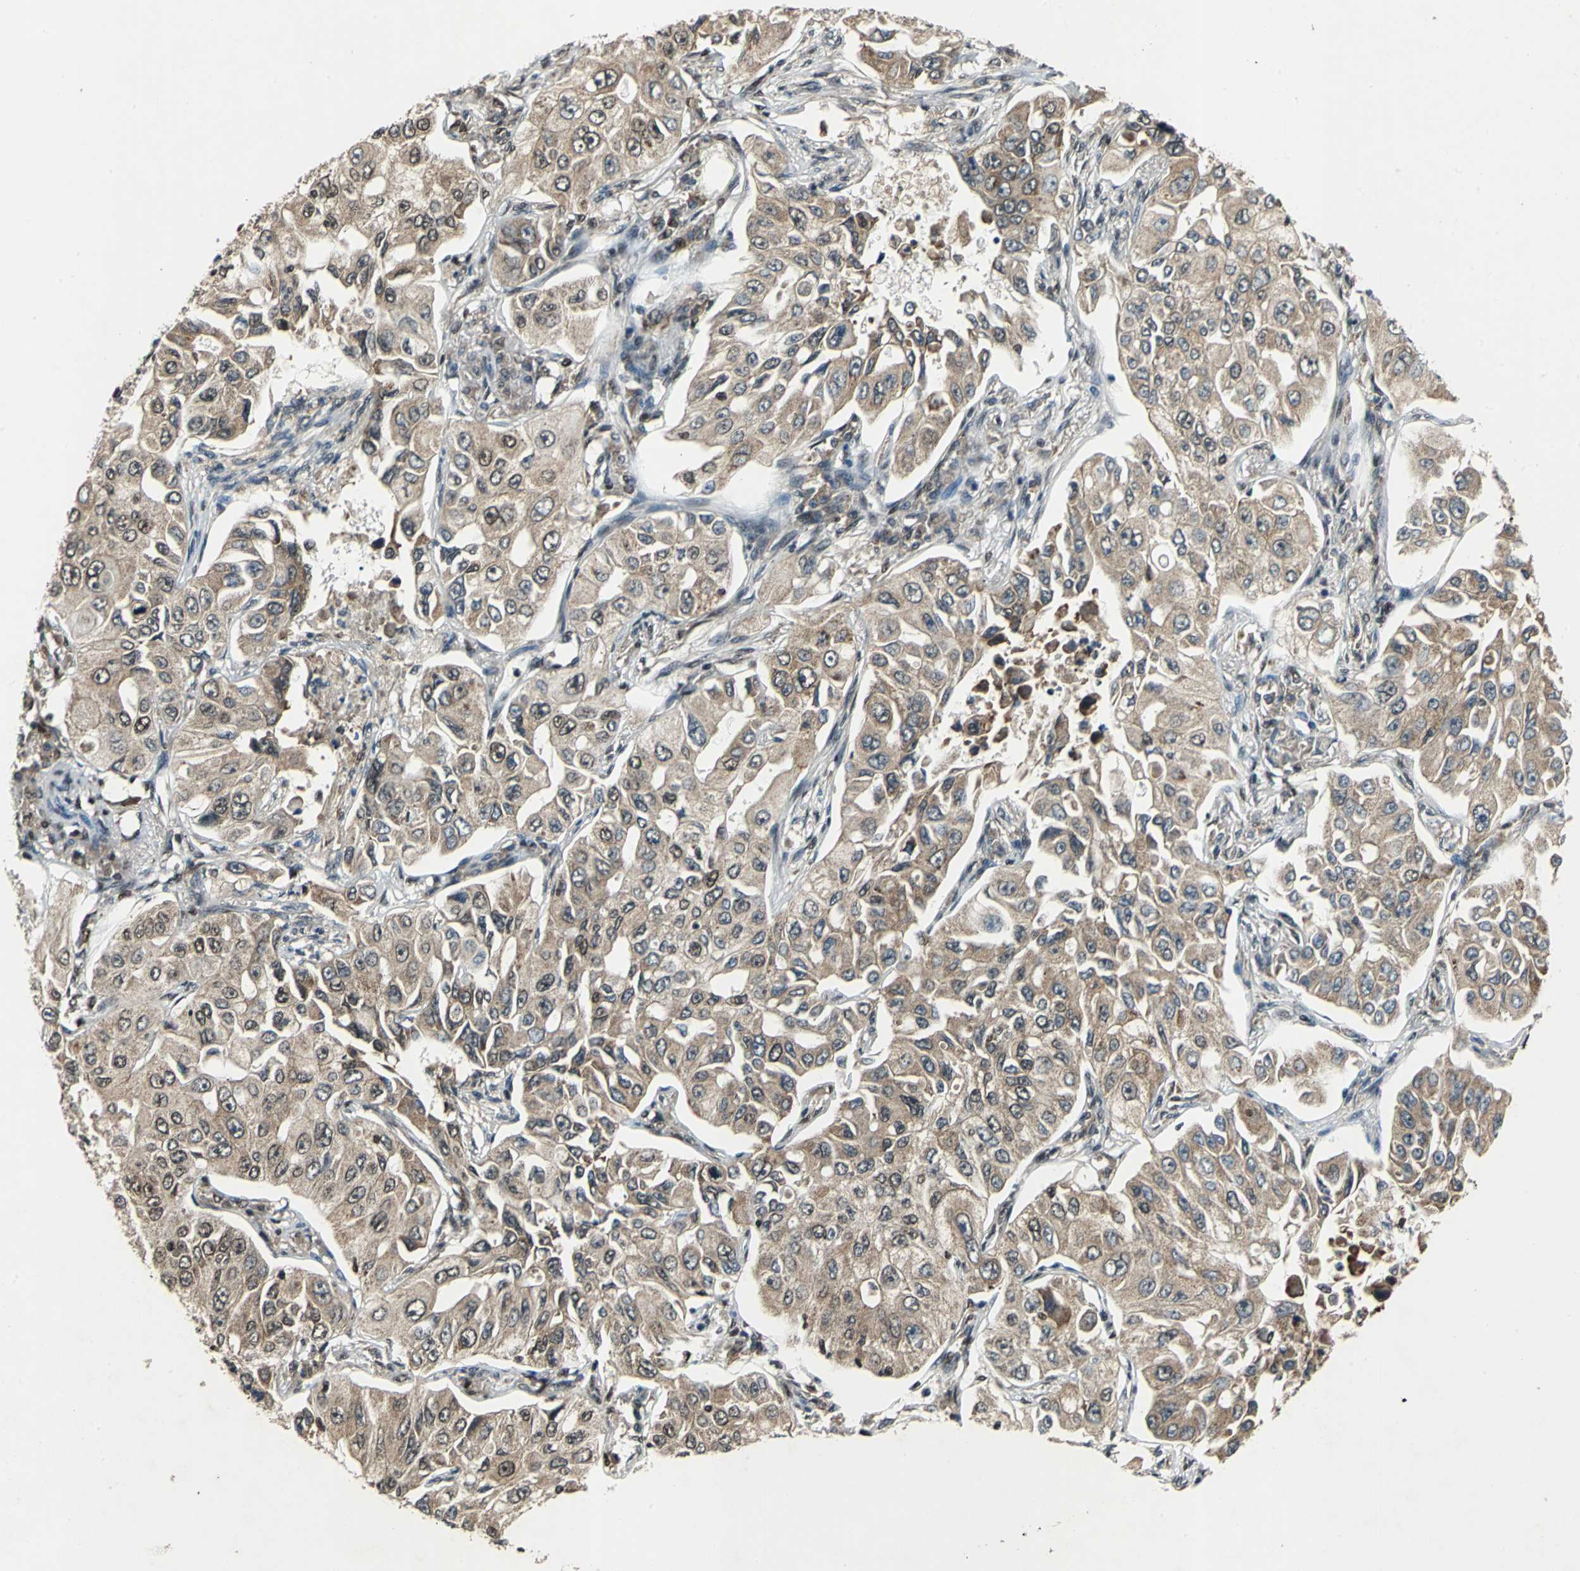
{"staining": {"intensity": "moderate", "quantity": ">75%", "location": "cytoplasmic/membranous,nuclear"}, "tissue": "lung cancer", "cell_type": "Tumor cells", "image_type": "cancer", "snomed": [{"axis": "morphology", "description": "Adenocarcinoma, NOS"}, {"axis": "topography", "description": "Lung"}], "caption": "A brown stain shows moderate cytoplasmic/membranous and nuclear expression of a protein in human lung adenocarcinoma tumor cells. (IHC, brightfield microscopy, high magnification).", "gene": "MTA2", "patient": {"sex": "male", "age": 84}}